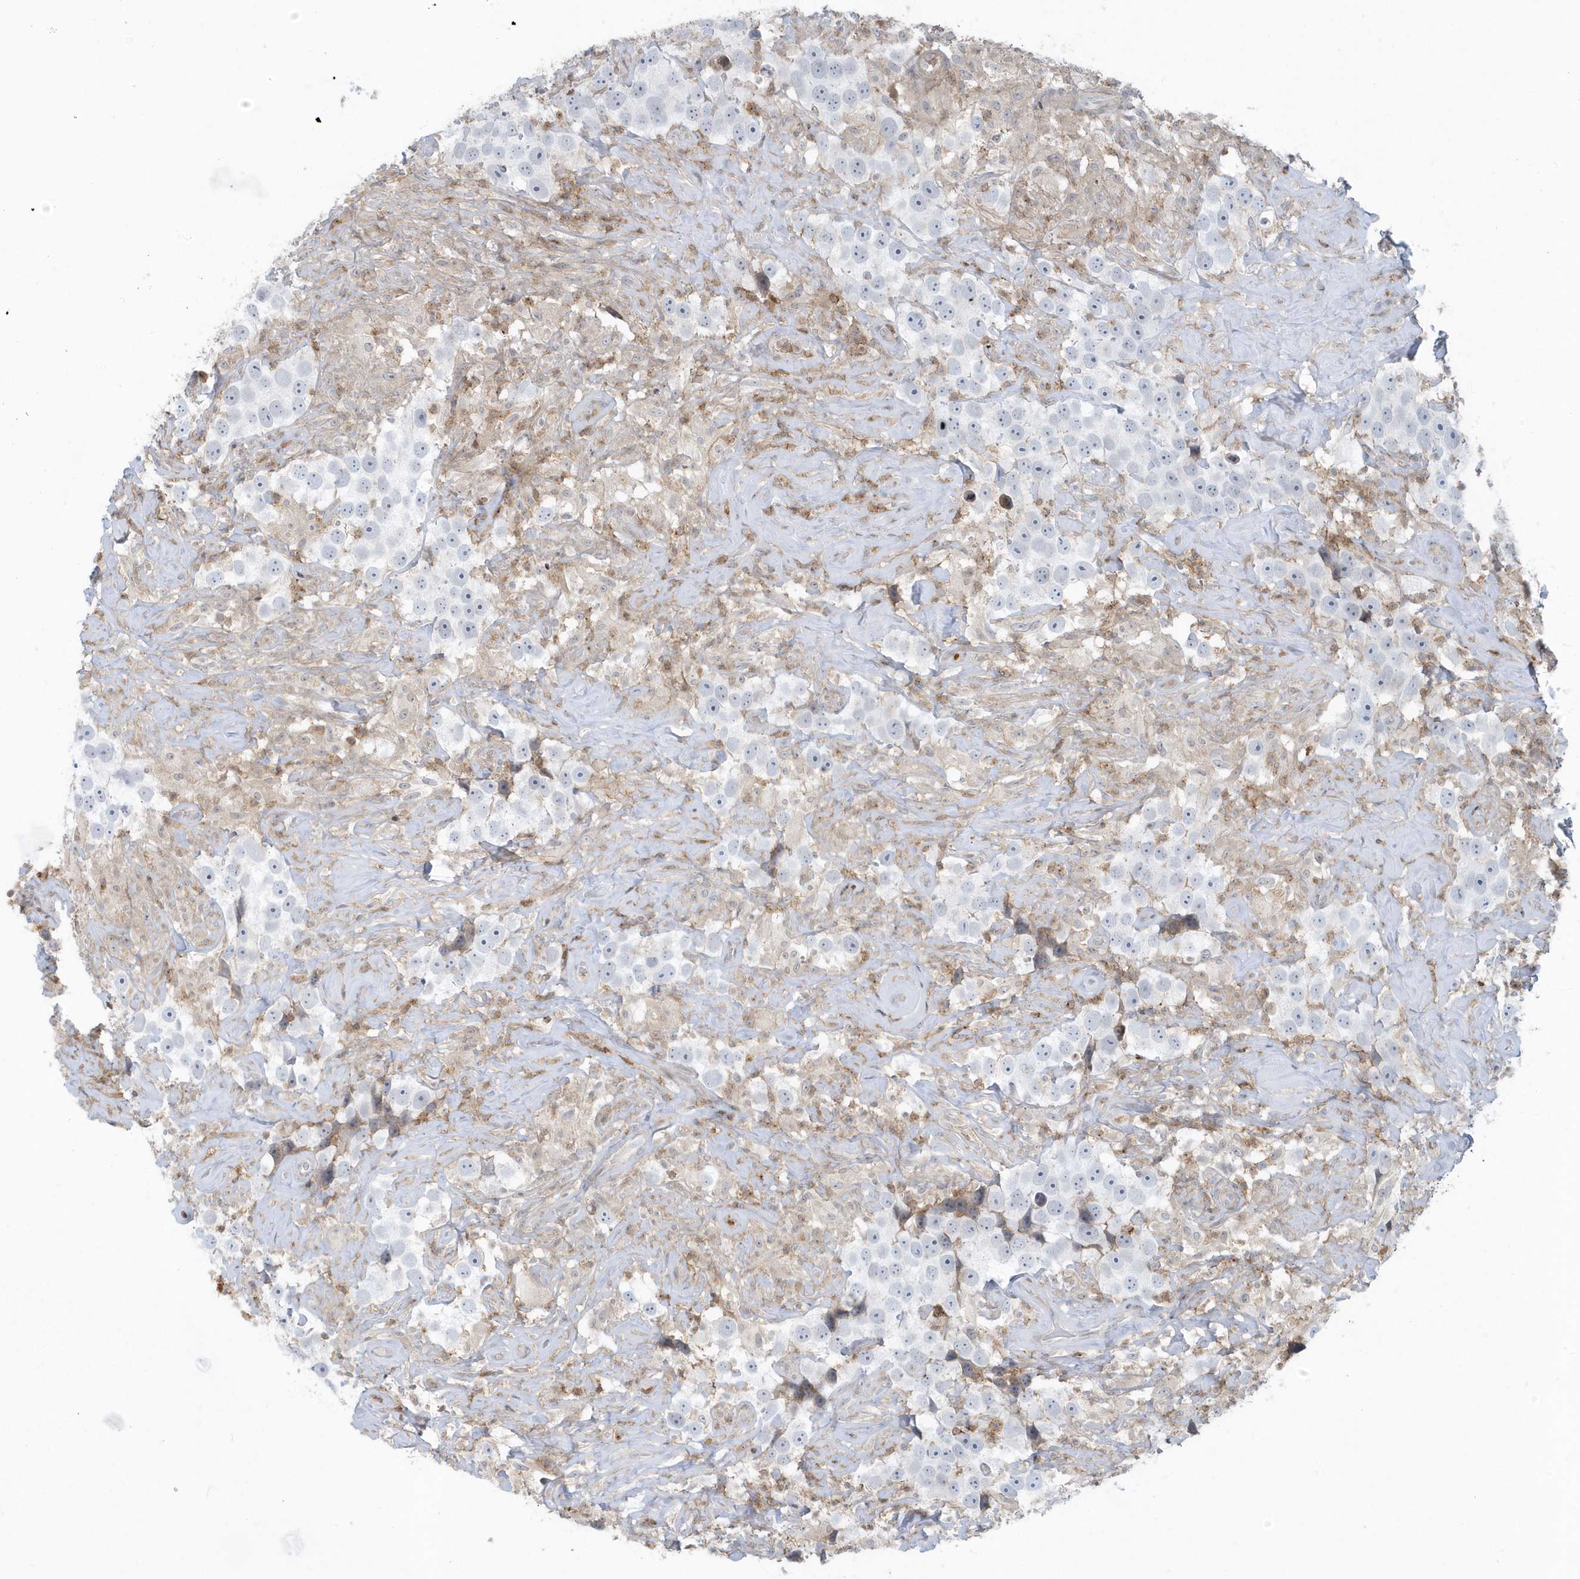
{"staining": {"intensity": "negative", "quantity": "none", "location": "none"}, "tissue": "testis cancer", "cell_type": "Tumor cells", "image_type": "cancer", "snomed": [{"axis": "morphology", "description": "Seminoma, NOS"}, {"axis": "topography", "description": "Testis"}], "caption": "Immunohistochemistry (IHC) of human testis cancer (seminoma) reveals no staining in tumor cells.", "gene": "CACNB2", "patient": {"sex": "male", "age": 49}}